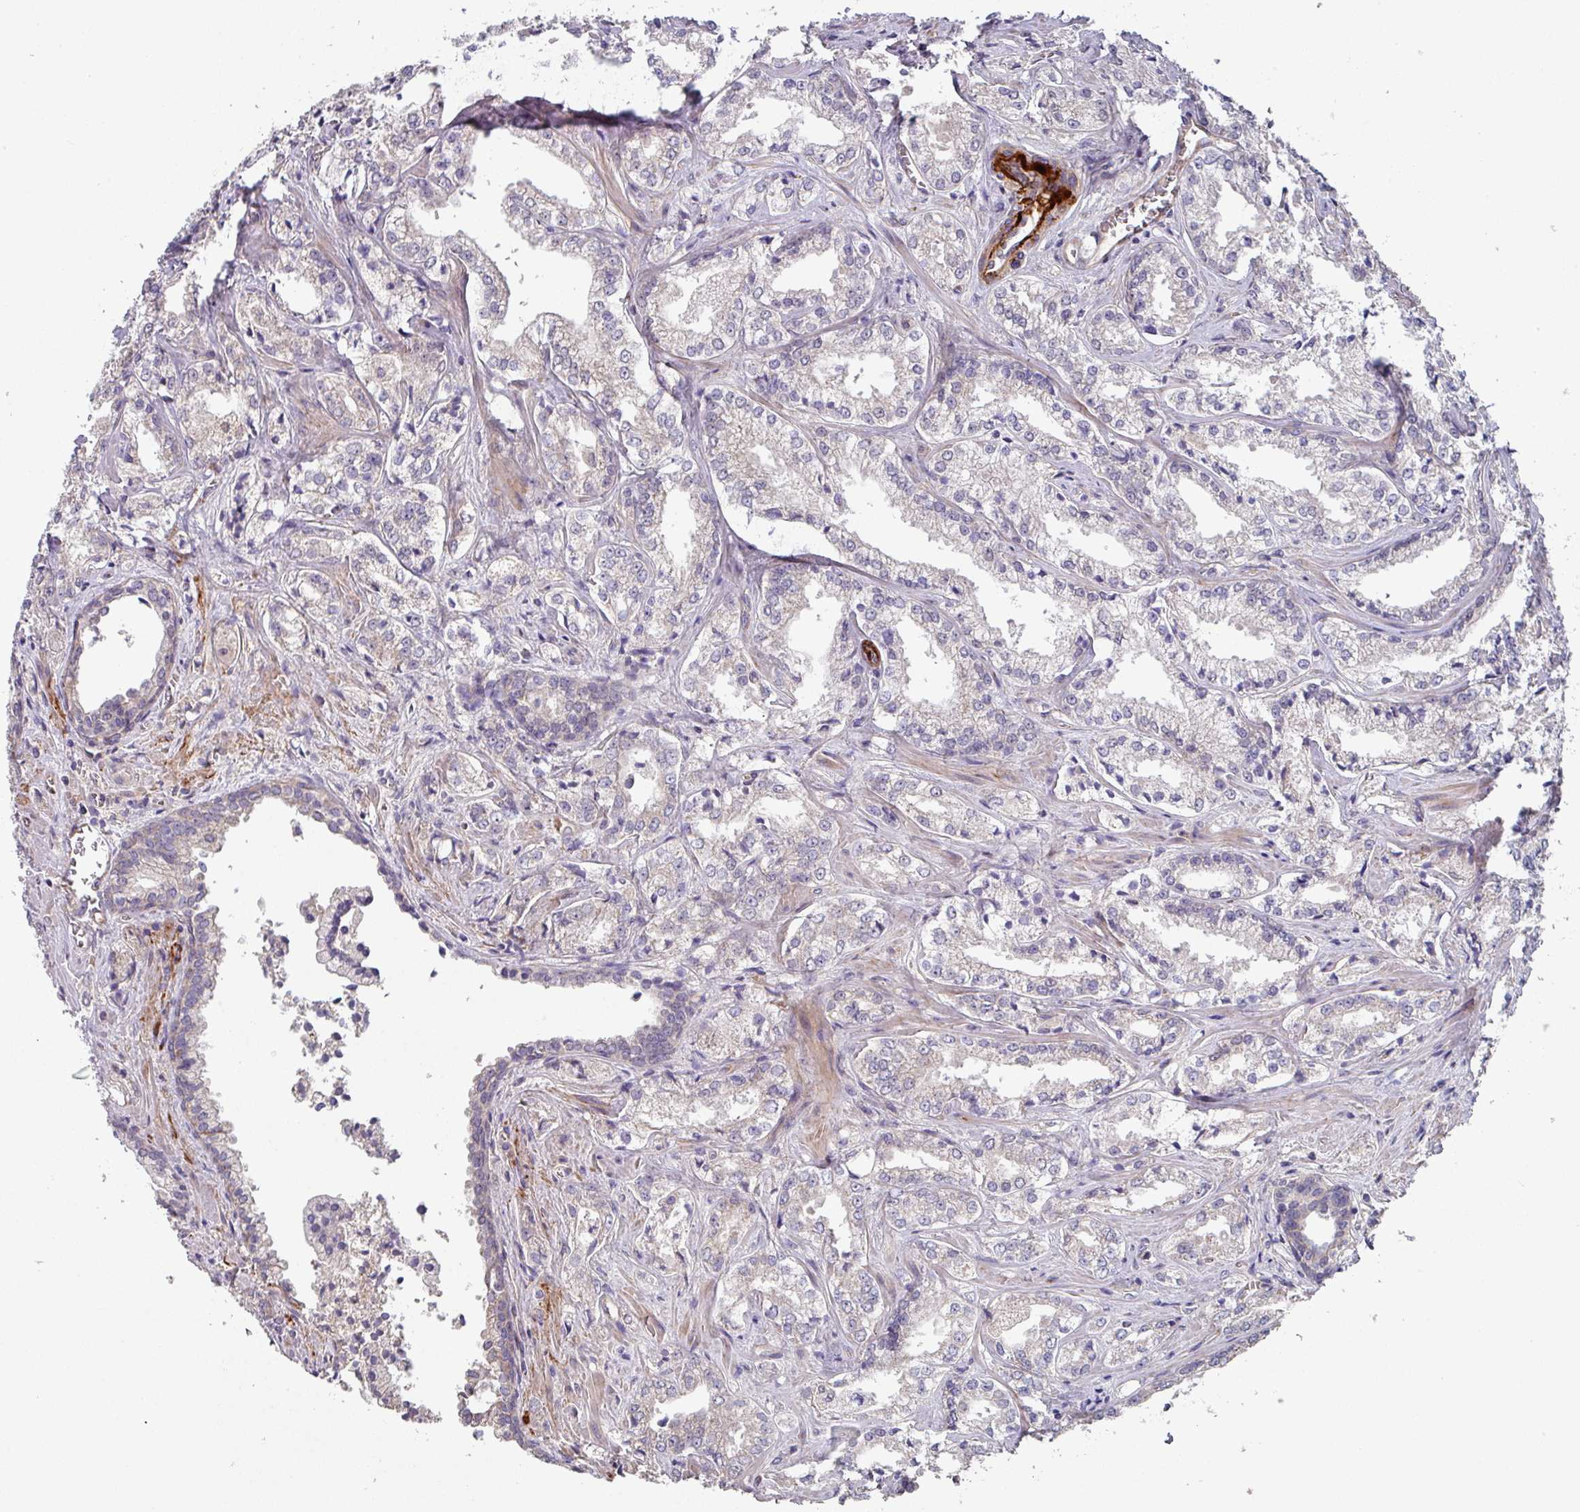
{"staining": {"intensity": "negative", "quantity": "none", "location": "none"}, "tissue": "prostate cancer", "cell_type": "Tumor cells", "image_type": "cancer", "snomed": [{"axis": "morphology", "description": "Adenocarcinoma, Low grade"}, {"axis": "topography", "description": "Prostate"}], "caption": "Tumor cells are negative for protein expression in human prostate adenocarcinoma (low-grade).", "gene": "DCAF12L2", "patient": {"sex": "male", "age": 47}}